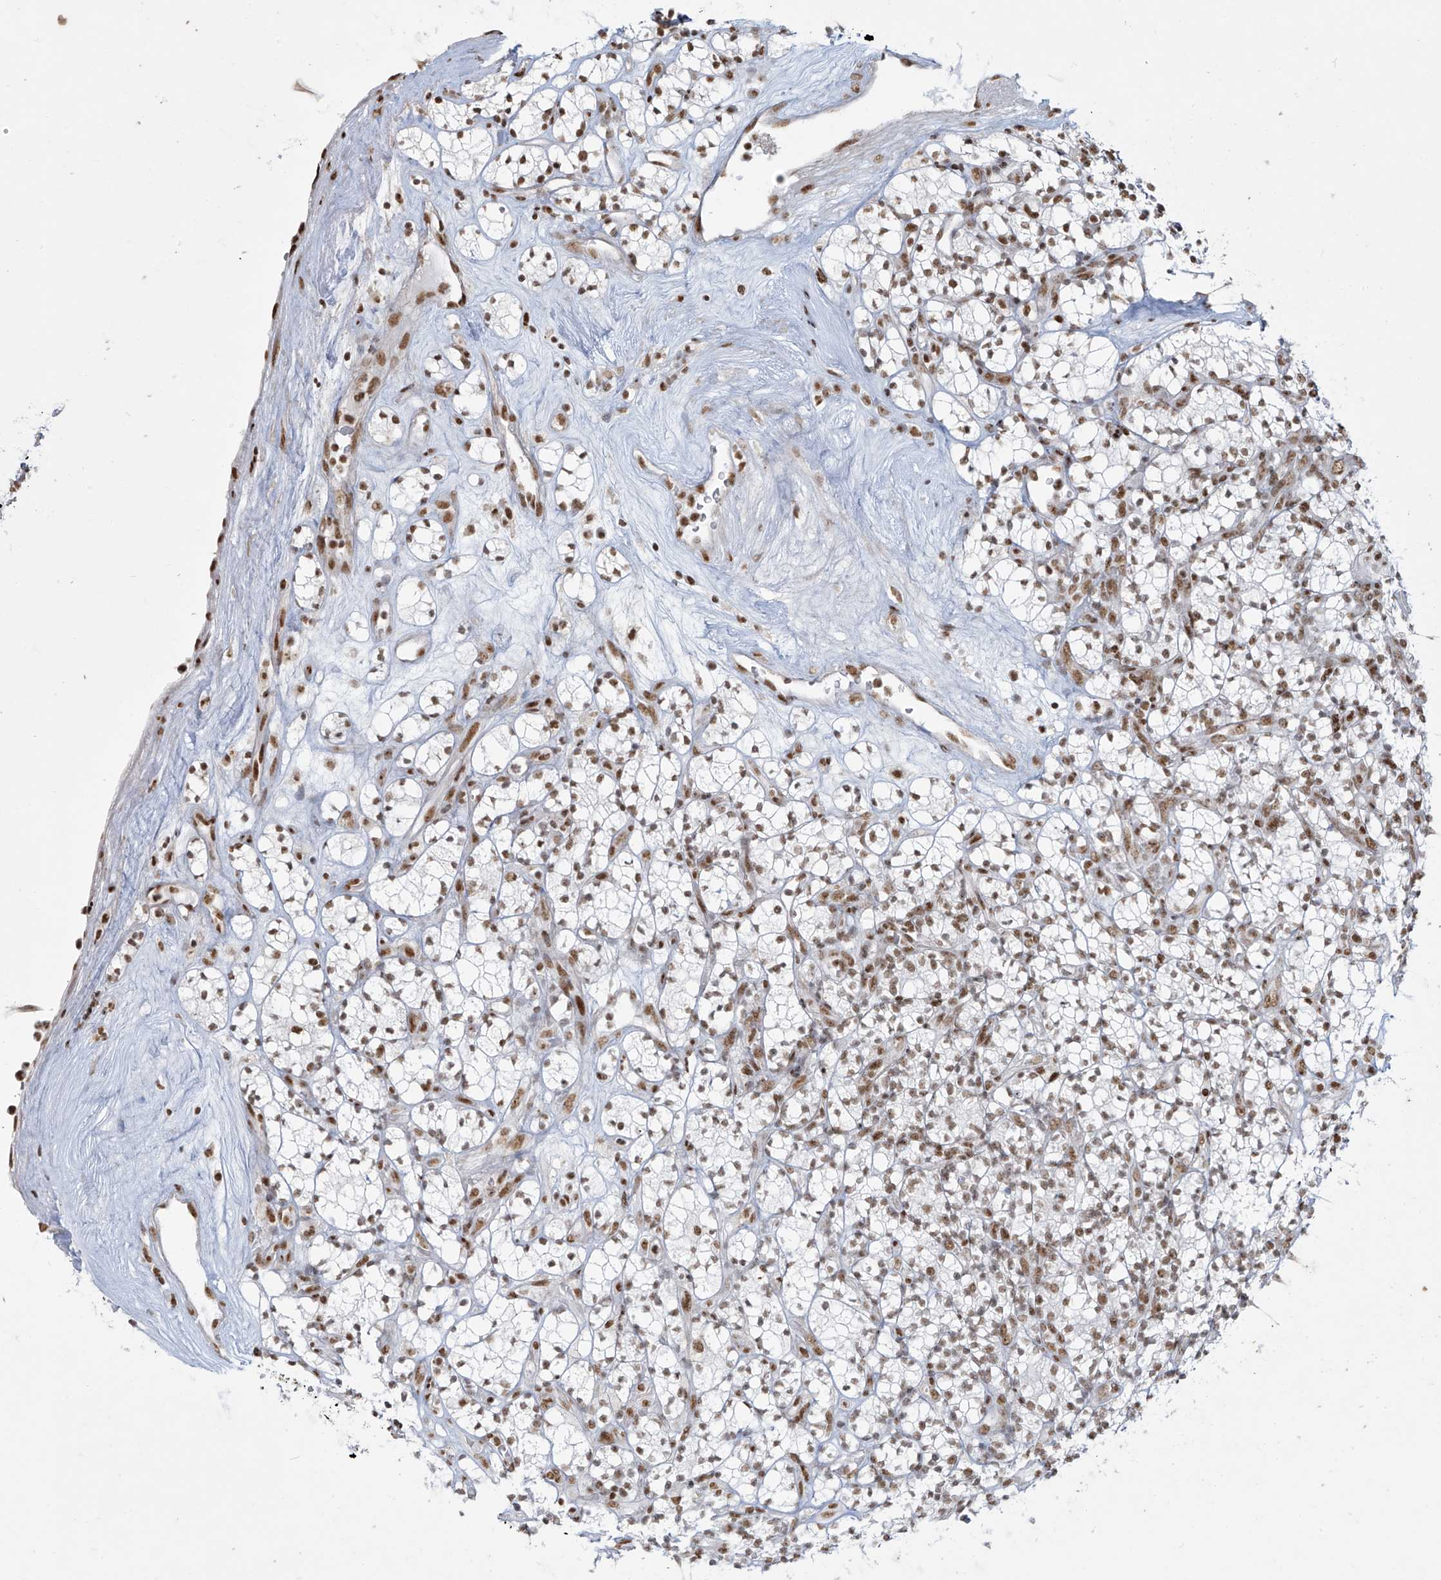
{"staining": {"intensity": "moderate", "quantity": ">75%", "location": "nuclear"}, "tissue": "renal cancer", "cell_type": "Tumor cells", "image_type": "cancer", "snomed": [{"axis": "morphology", "description": "Adenocarcinoma, NOS"}, {"axis": "topography", "description": "Kidney"}], "caption": "Immunohistochemical staining of human adenocarcinoma (renal) shows moderate nuclear protein positivity in approximately >75% of tumor cells. The staining was performed using DAB (3,3'-diaminobenzidine), with brown indicating positive protein expression. Nuclei are stained blue with hematoxylin.", "gene": "MS4A6A", "patient": {"sex": "male", "age": 77}}